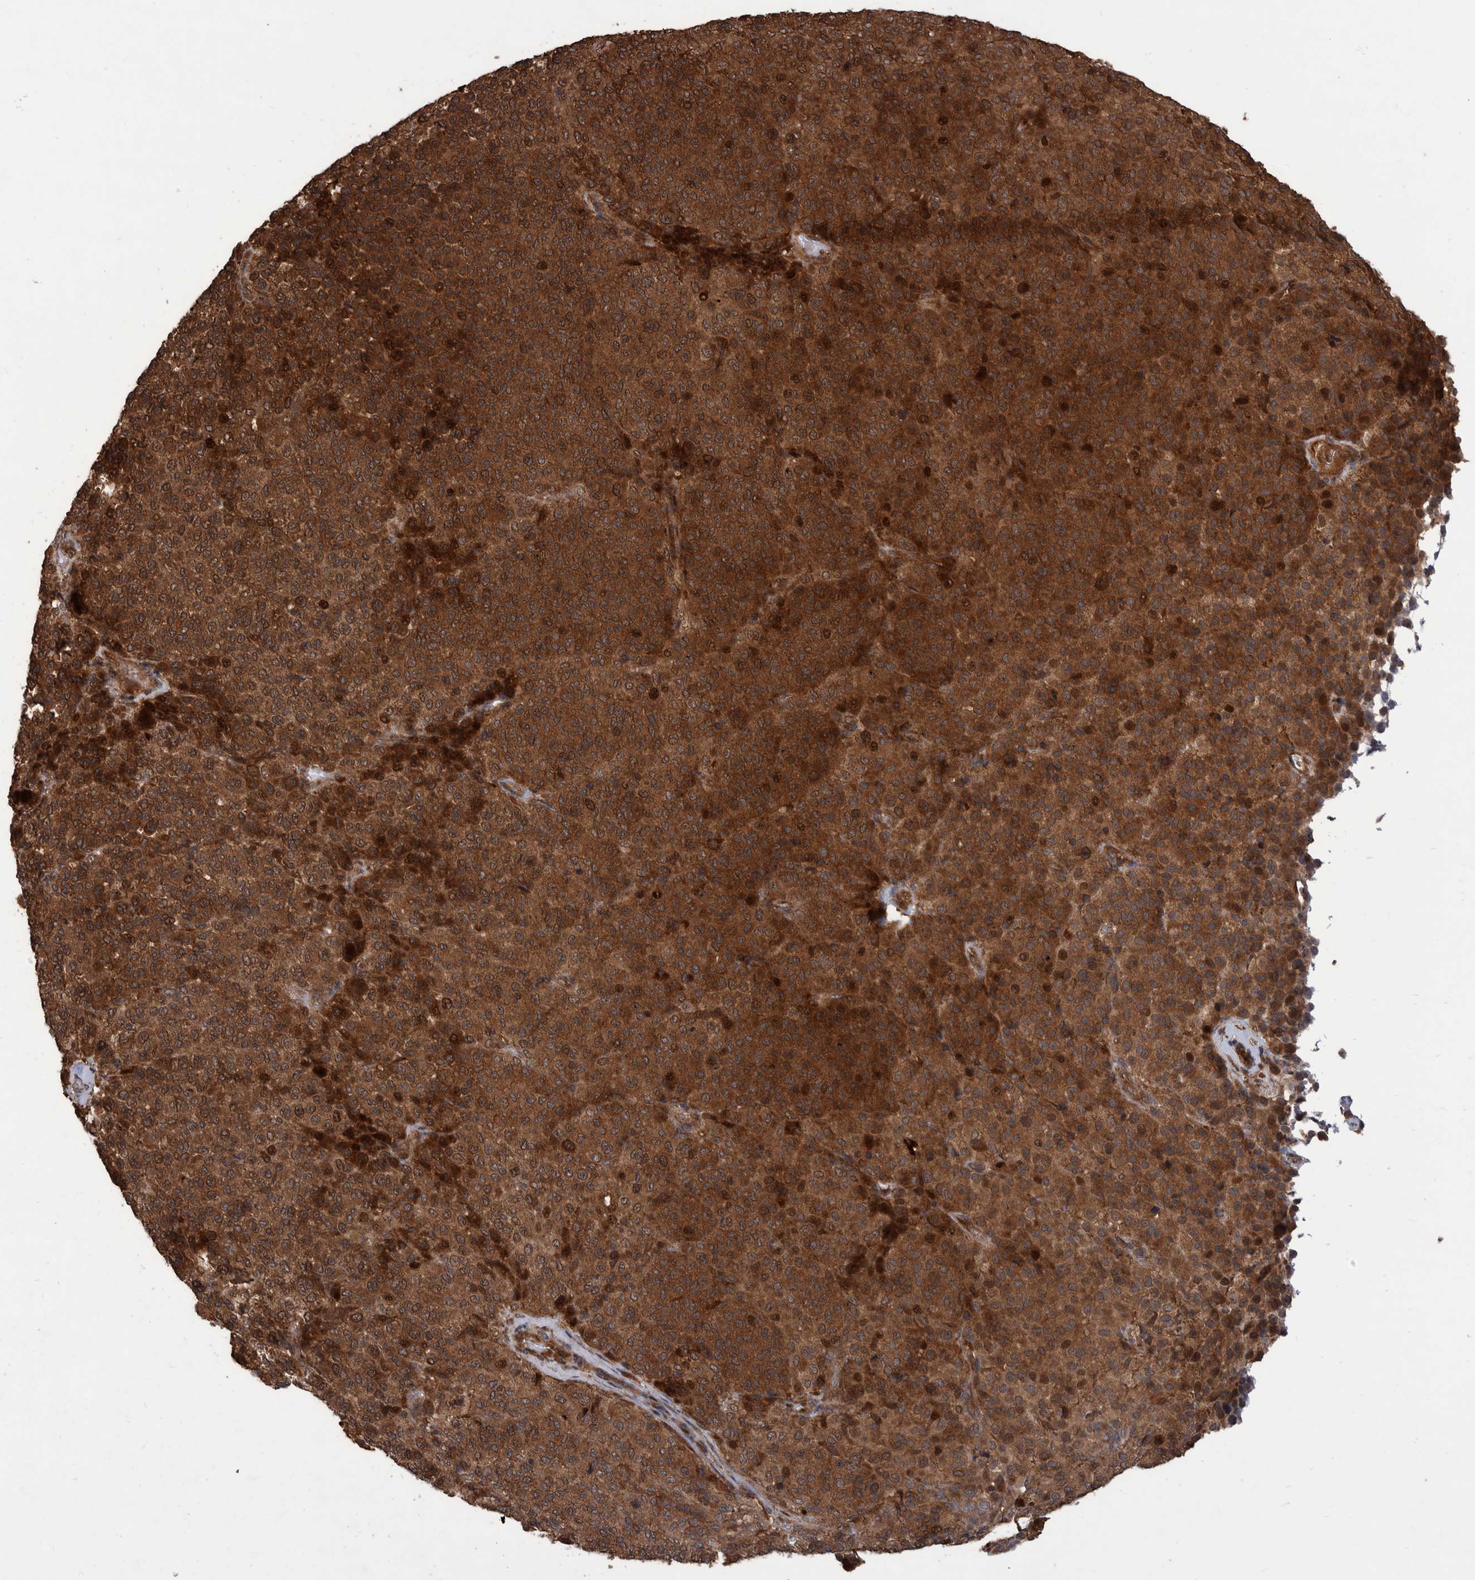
{"staining": {"intensity": "strong", "quantity": ">75%", "location": "cytoplasmic/membranous"}, "tissue": "melanoma", "cell_type": "Tumor cells", "image_type": "cancer", "snomed": [{"axis": "morphology", "description": "Malignant melanoma, Metastatic site"}, {"axis": "topography", "description": "Pancreas"}], "caption": "Protein expression by immunohistochemistry reveals strong cytoplasmic/membranous staining in approximately >75% of tumor cells in malignant melanoma (metastatic site). The protein of interest is shown in brown color, while the nuclei are stained blue.", "gene": "VBP1", "patient": {"sex": "female", "age": 30}}